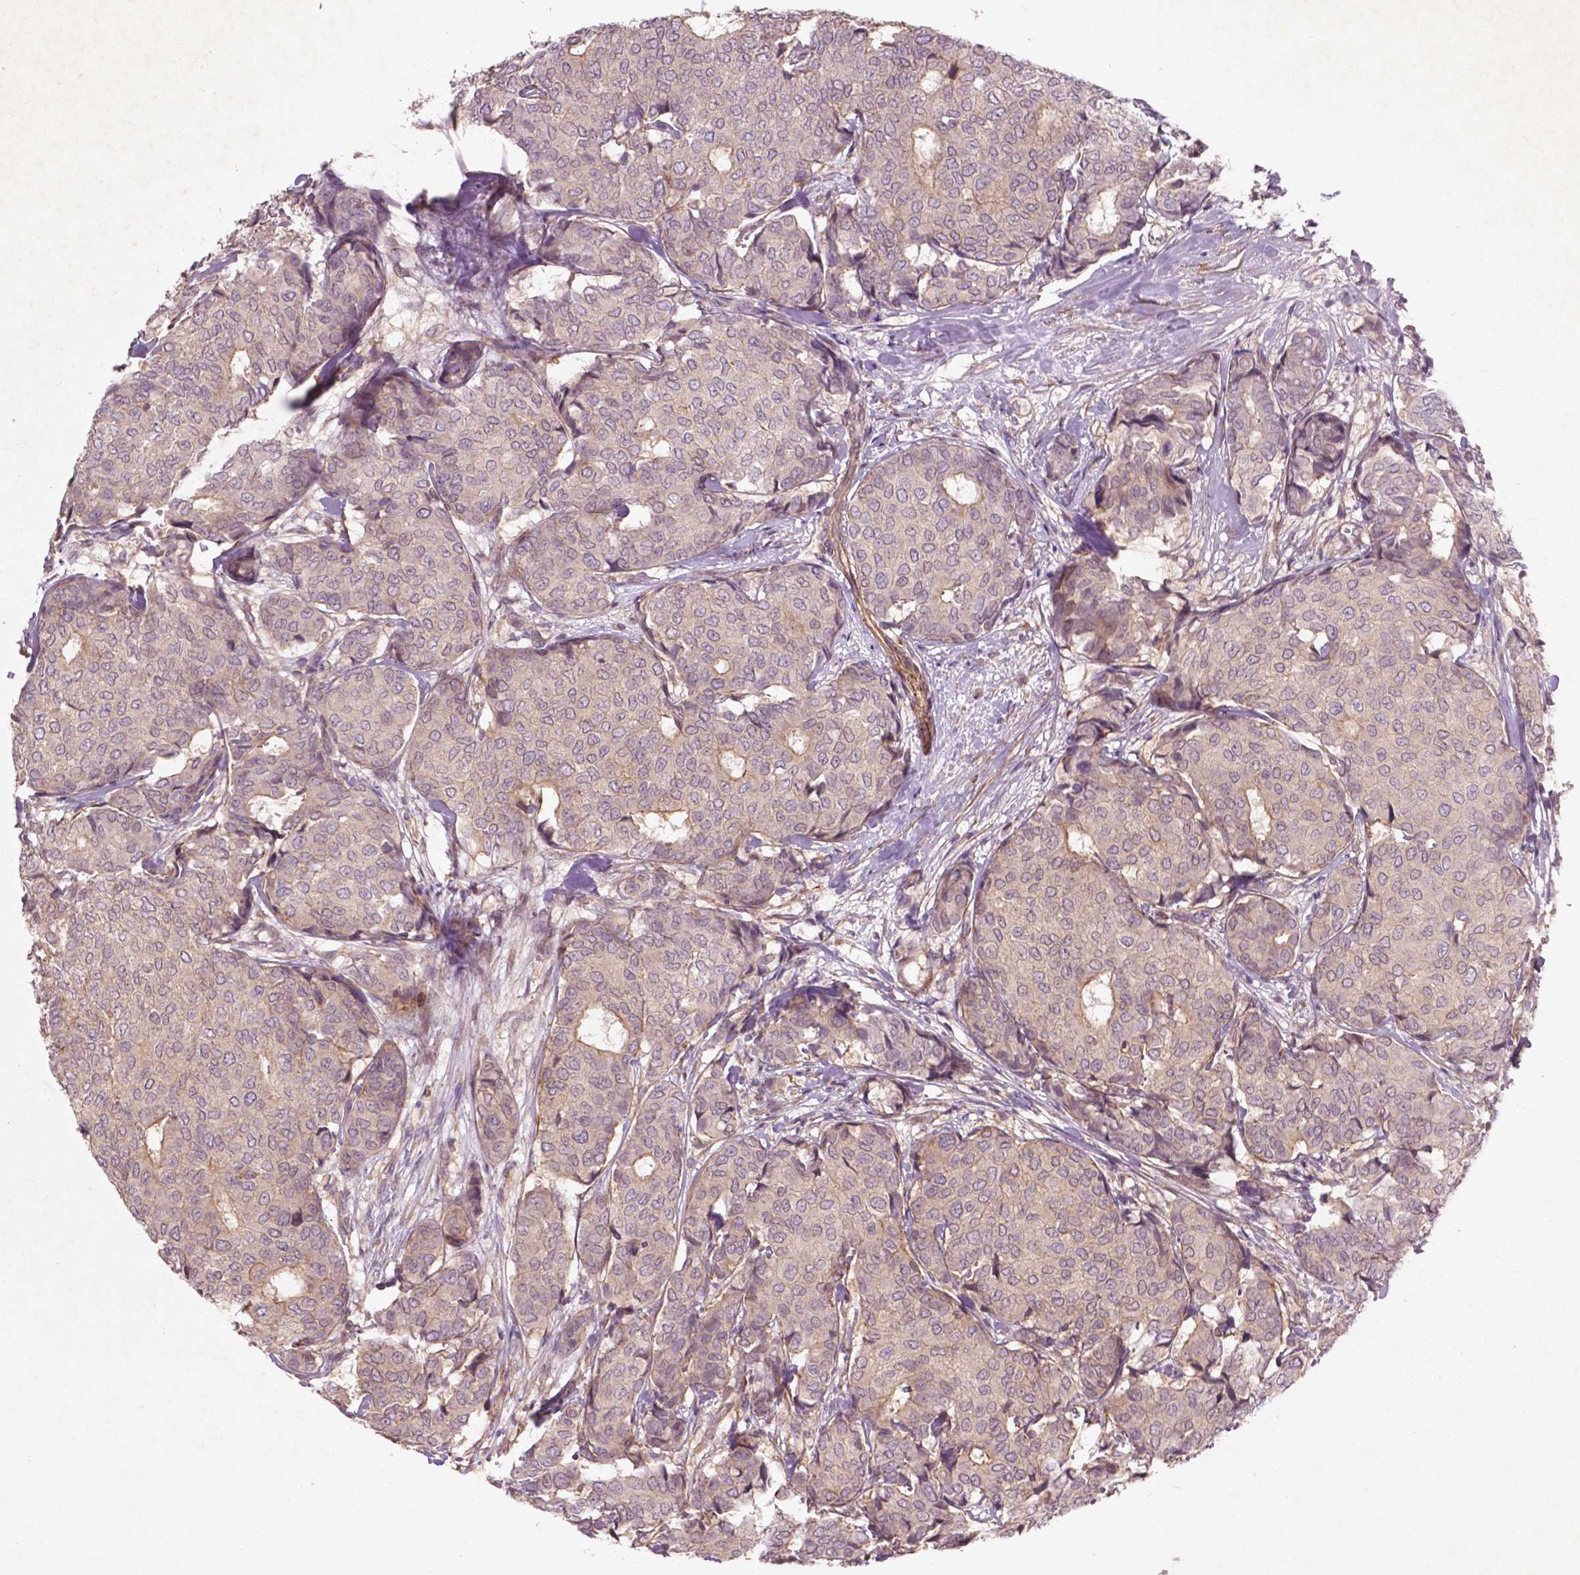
{"staining": {"intensity": "negative", "quantity": "none", "location": "none"}, "tissue": "breast cancer", "cell_type": "Tumor cells", "image_type": "cancer", "snomed": [{"axis": "morphology", "description": "Duct carcinoma"}, {"axis": "topography", "description": "Breast"}], "caption": "A histopathology image of human breast cancer (infiltrating ductal carcinoma) is negative for staining in tumor cells.", "gene": "RFPL4B", "patient": {"sex": "female", "age": 75}}